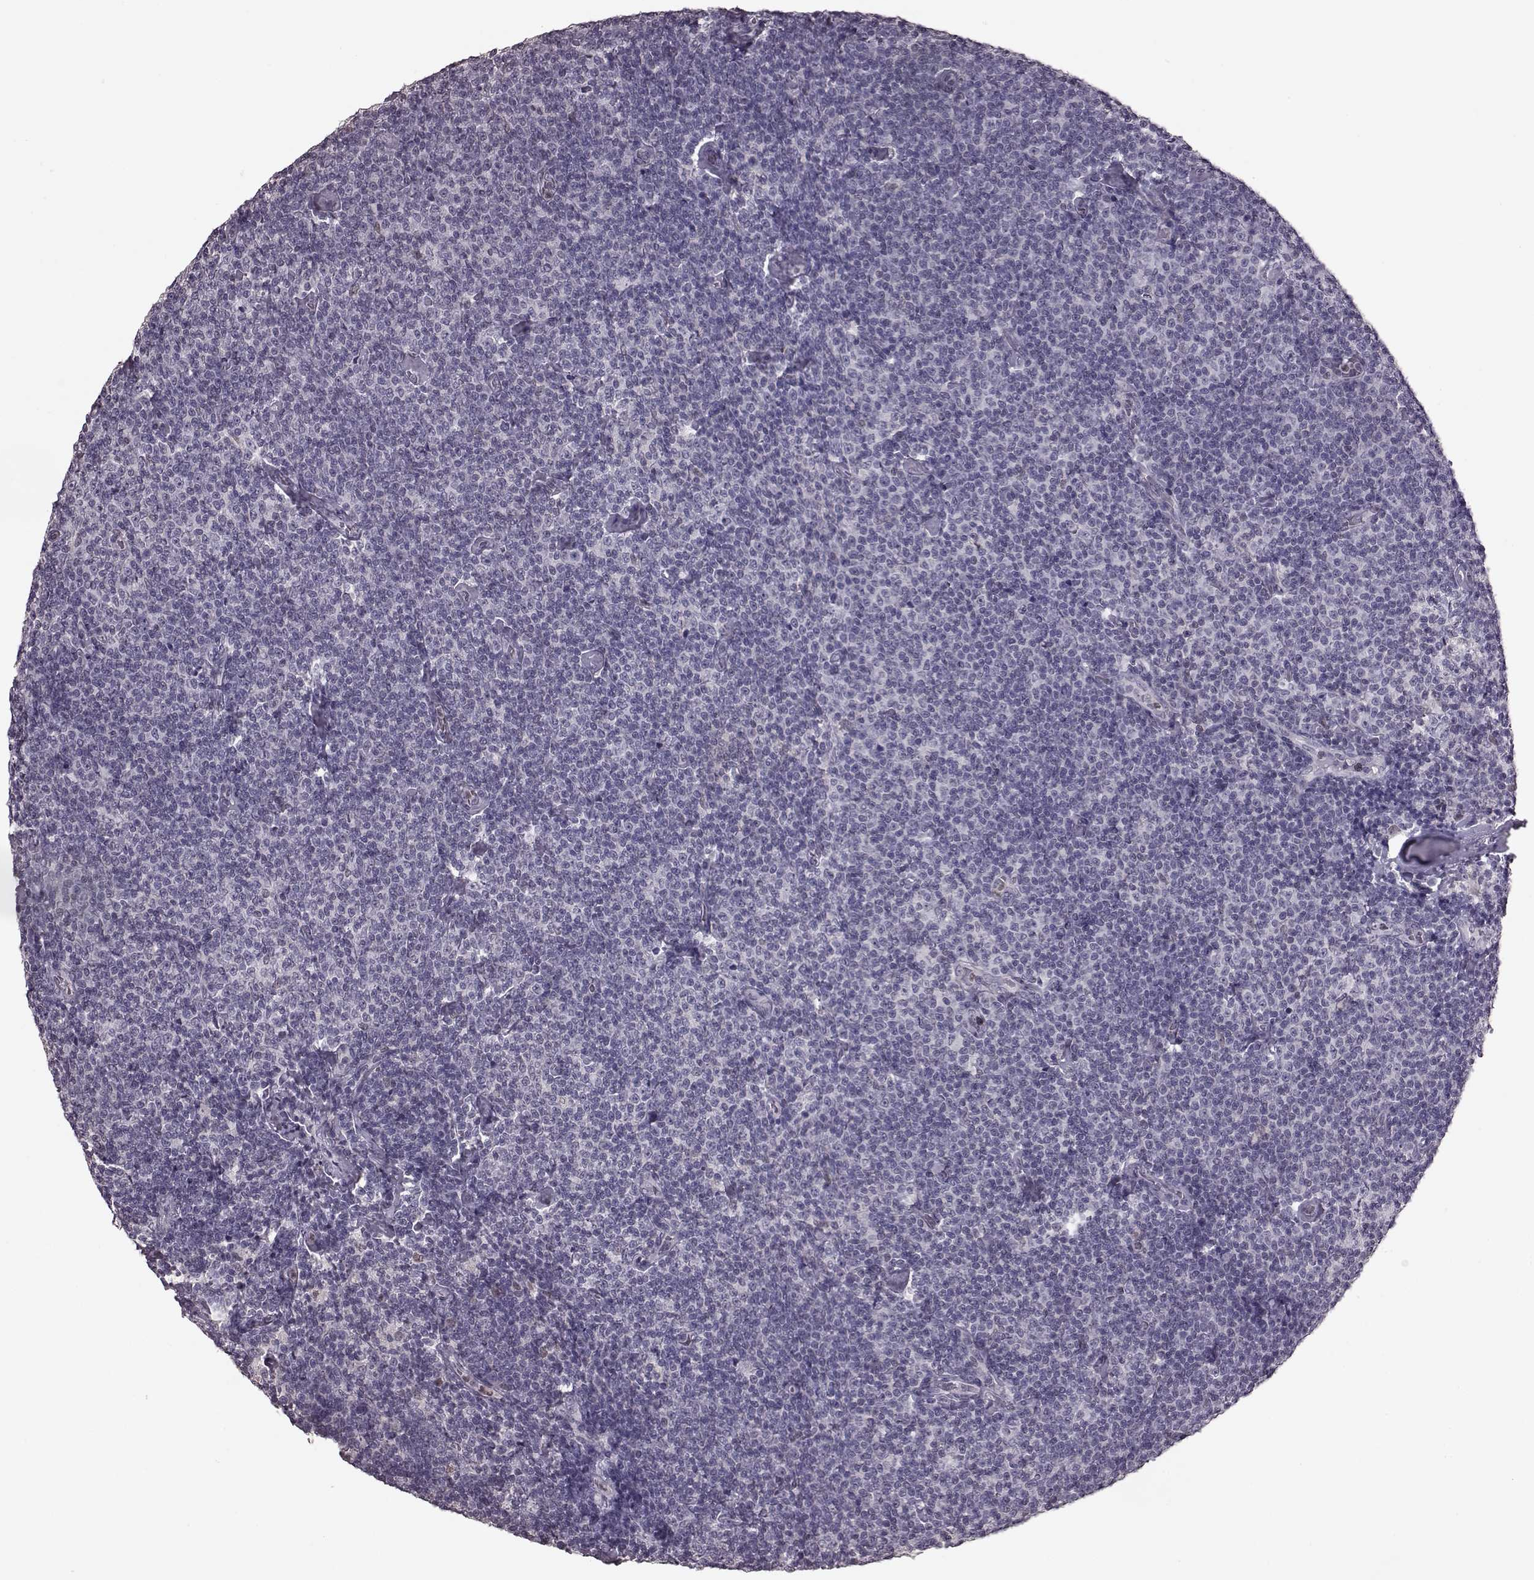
{"staining": {"intensity": "negative", "quantity": "none", "location": "none"}, "tissue": "lymphoma", "cell_type": "Tumor cells", "image_type": "cancer", "snomed": [{"axis": "morphology", "description": "Malignant lymphoma, non-Hodgkin's type, Low grade"}, {"axis": "topography", "description": "Lymph node"}], "caption": "IHC of human malignant lymphoma, non-Hodgkin's type (low-grade) reveals no positivity in tumor cells.", "gene": "TSKS", "patient": {"sex": "male", "age": 81}}